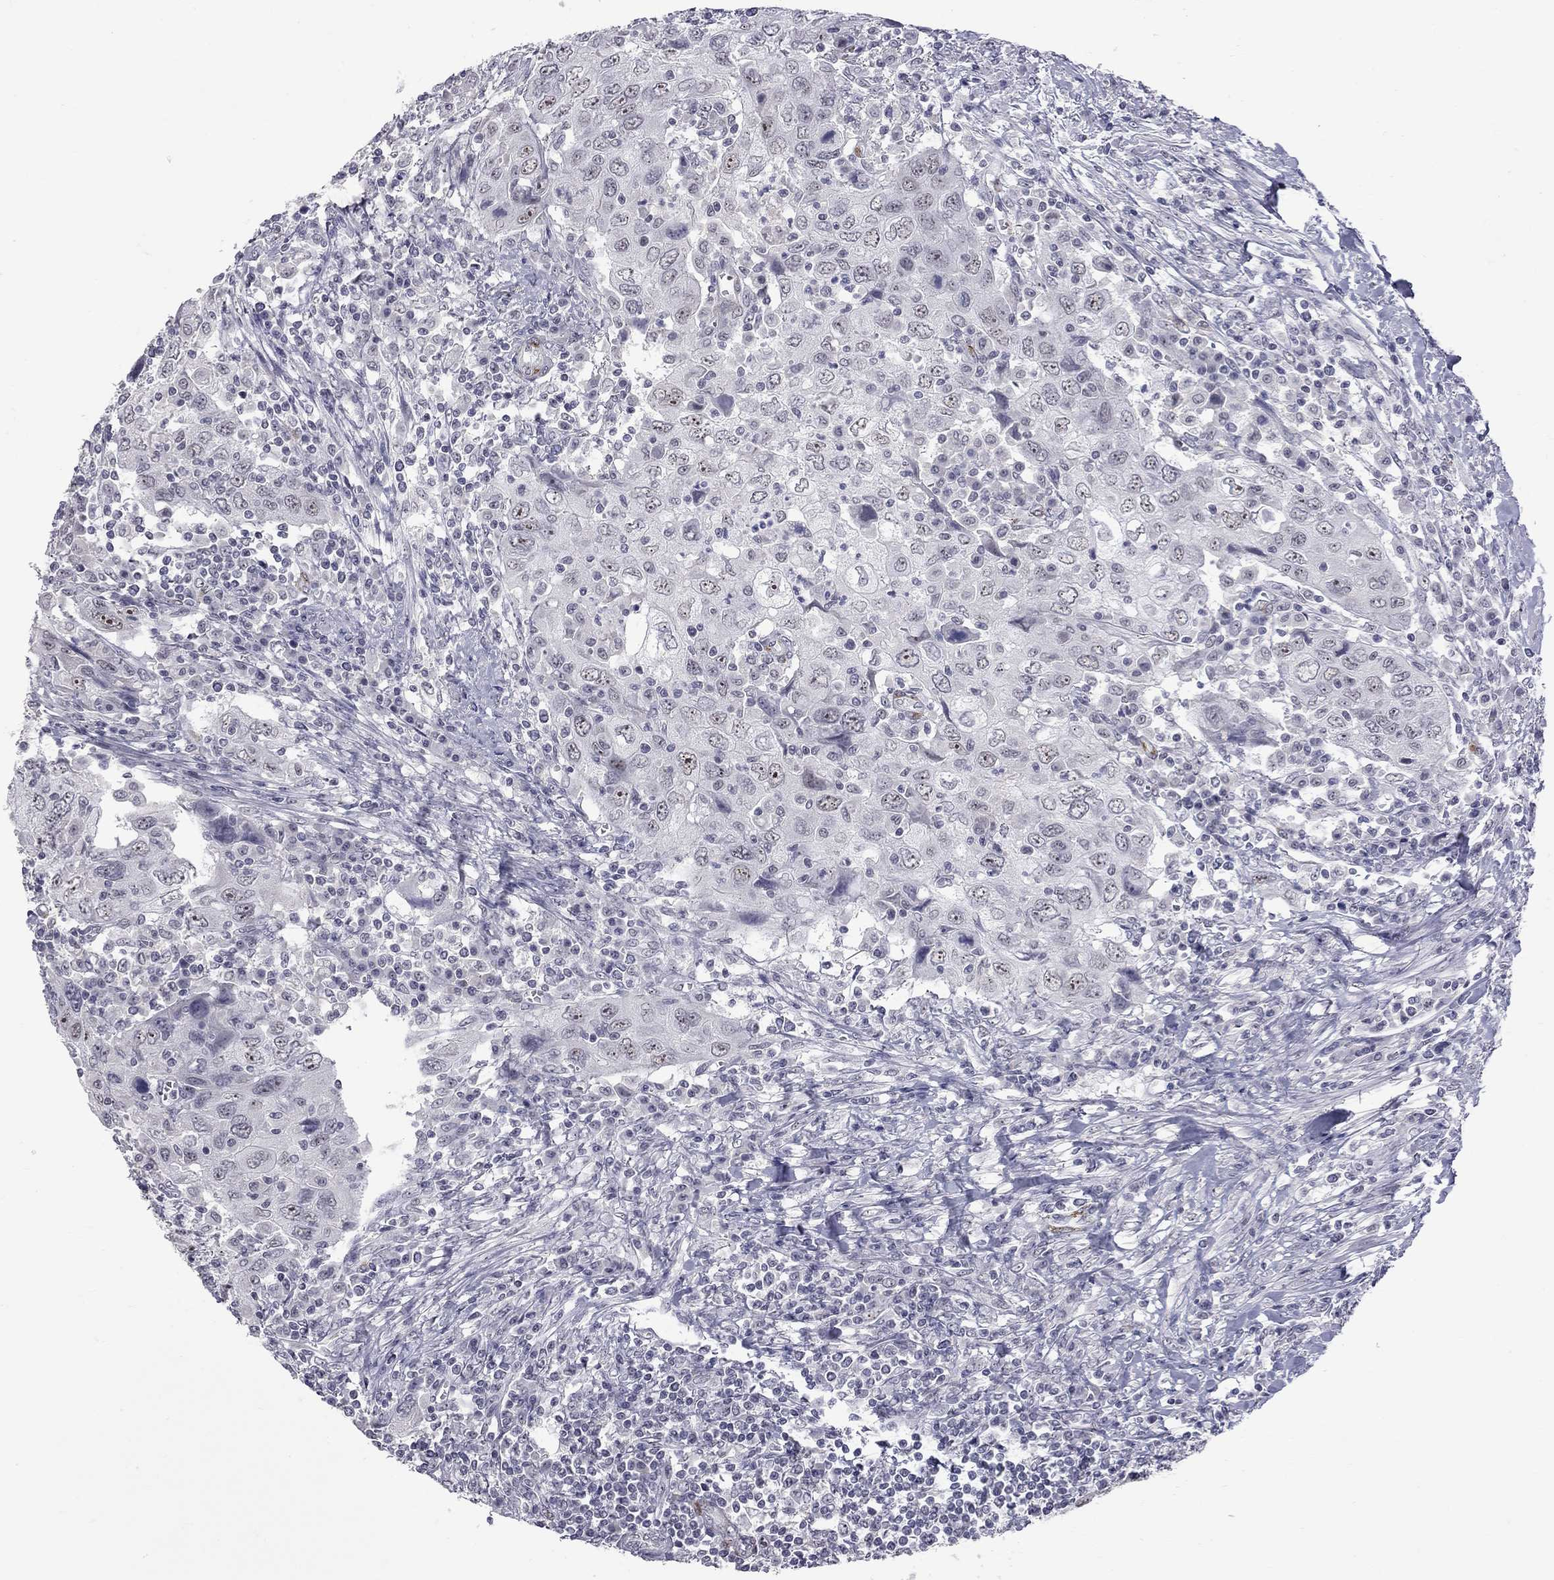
{"staining": {"intensity": "moderate", "quantity": "<25%", "location": "nuclear"}, "tissue": "urothelial cancer", "cell_type": "Tumor cells", "image_type": "cancer", "snomed": [{"axis": "morphology", "description": "Urothelial carcinoma, High grade"}, {"axis": "topography", "description": "Urinary bladder"}], "caption": "Immunohistochemistry of urothelial cancer shows low levels of moderate nuclear expression in about <25% of tumor cells.", "gene": "GSG1L", "patient": {"sex": "male", "age": 76}}